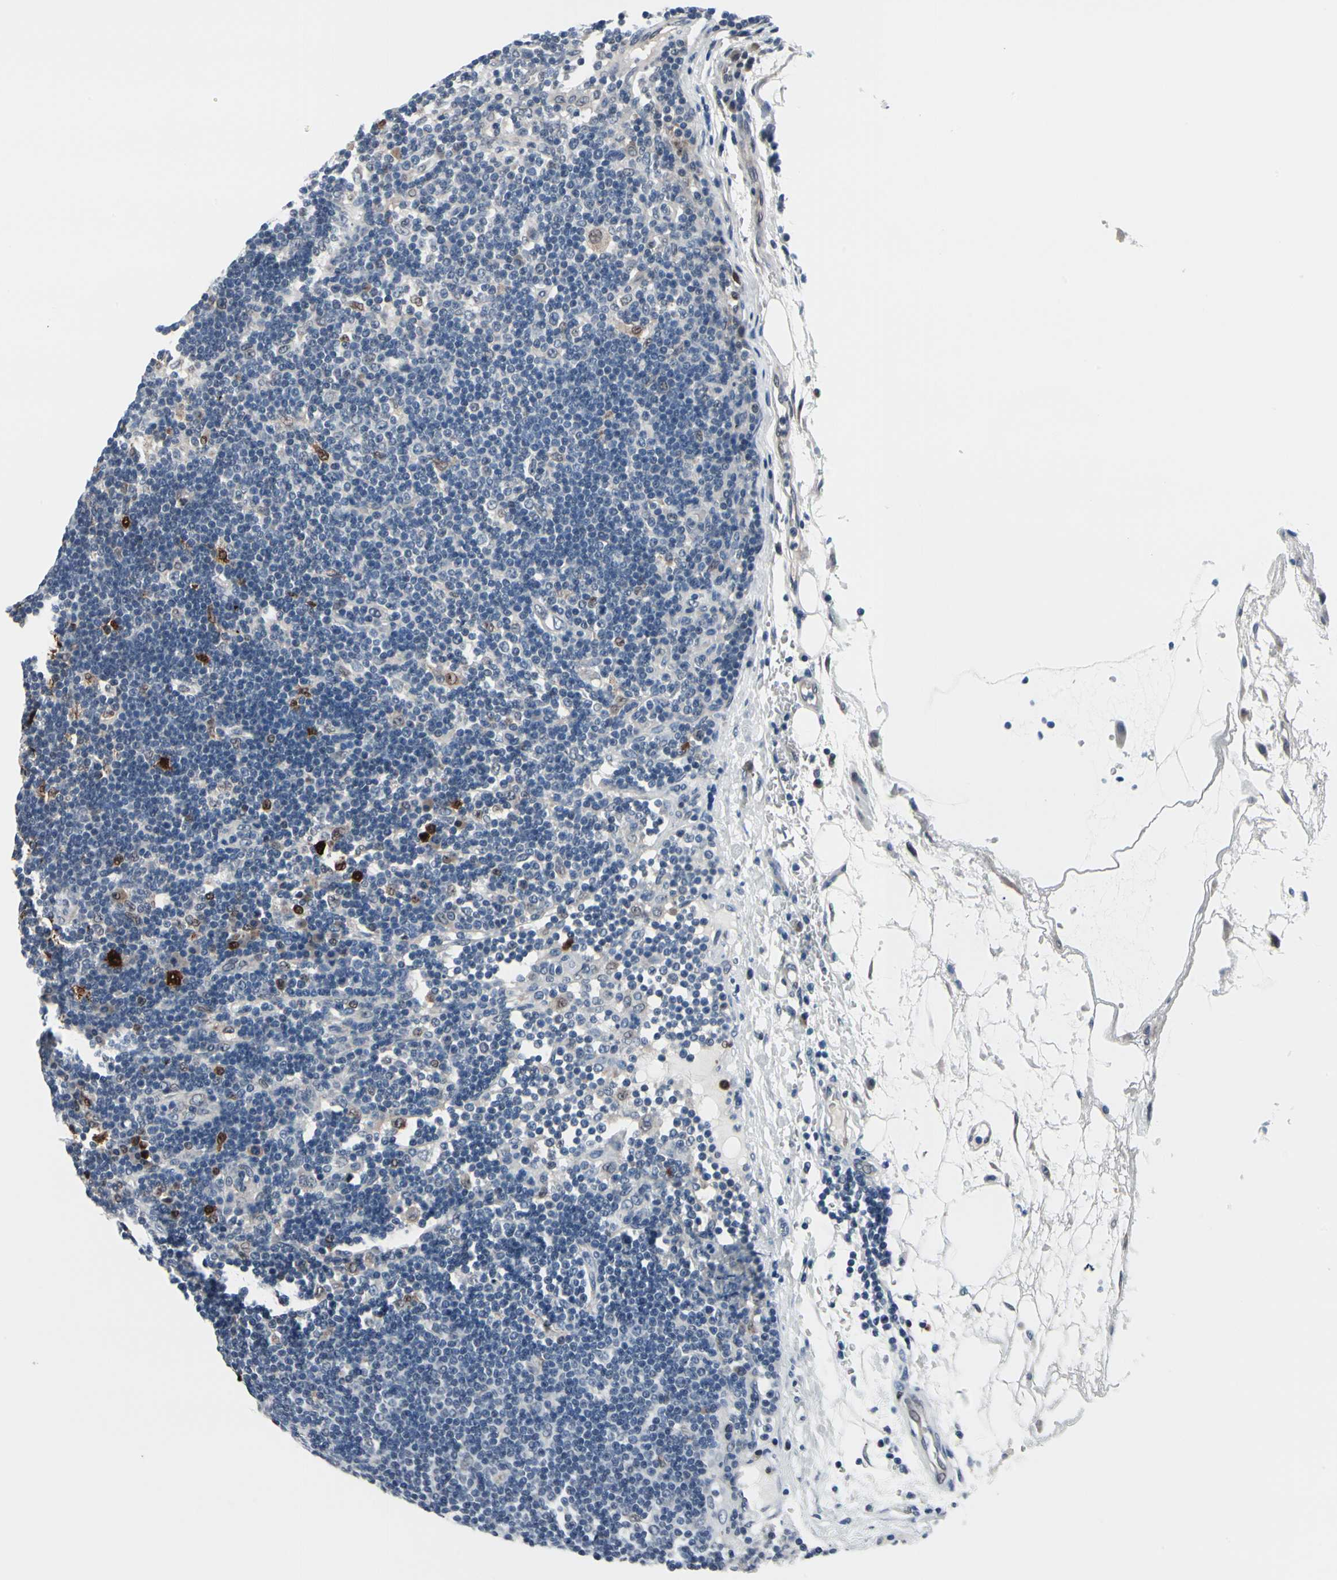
{"staining": {"intensity": "negative", "quantity": "none", "location": "none"}, "tissue": "lymph node", "cell_type": "Germinal center cells", "image_type": "normal", "snomed": [{"axis": "morphology", "description": "Normal tissue, NOS"}, {"axis": "morphology", "description": "Squamous cell carcinoma, metastatic, NOS"}, {"axis": "topography", "description": "Lymph node"}], "caption": "A high-resolution photomicrograph shows immunohistochemistry staining of benign lymph node, which demonstrates no significant positivity in germinal center cells.", "gene": "TXN", "patient": {"sex": "female", "age": 53}}